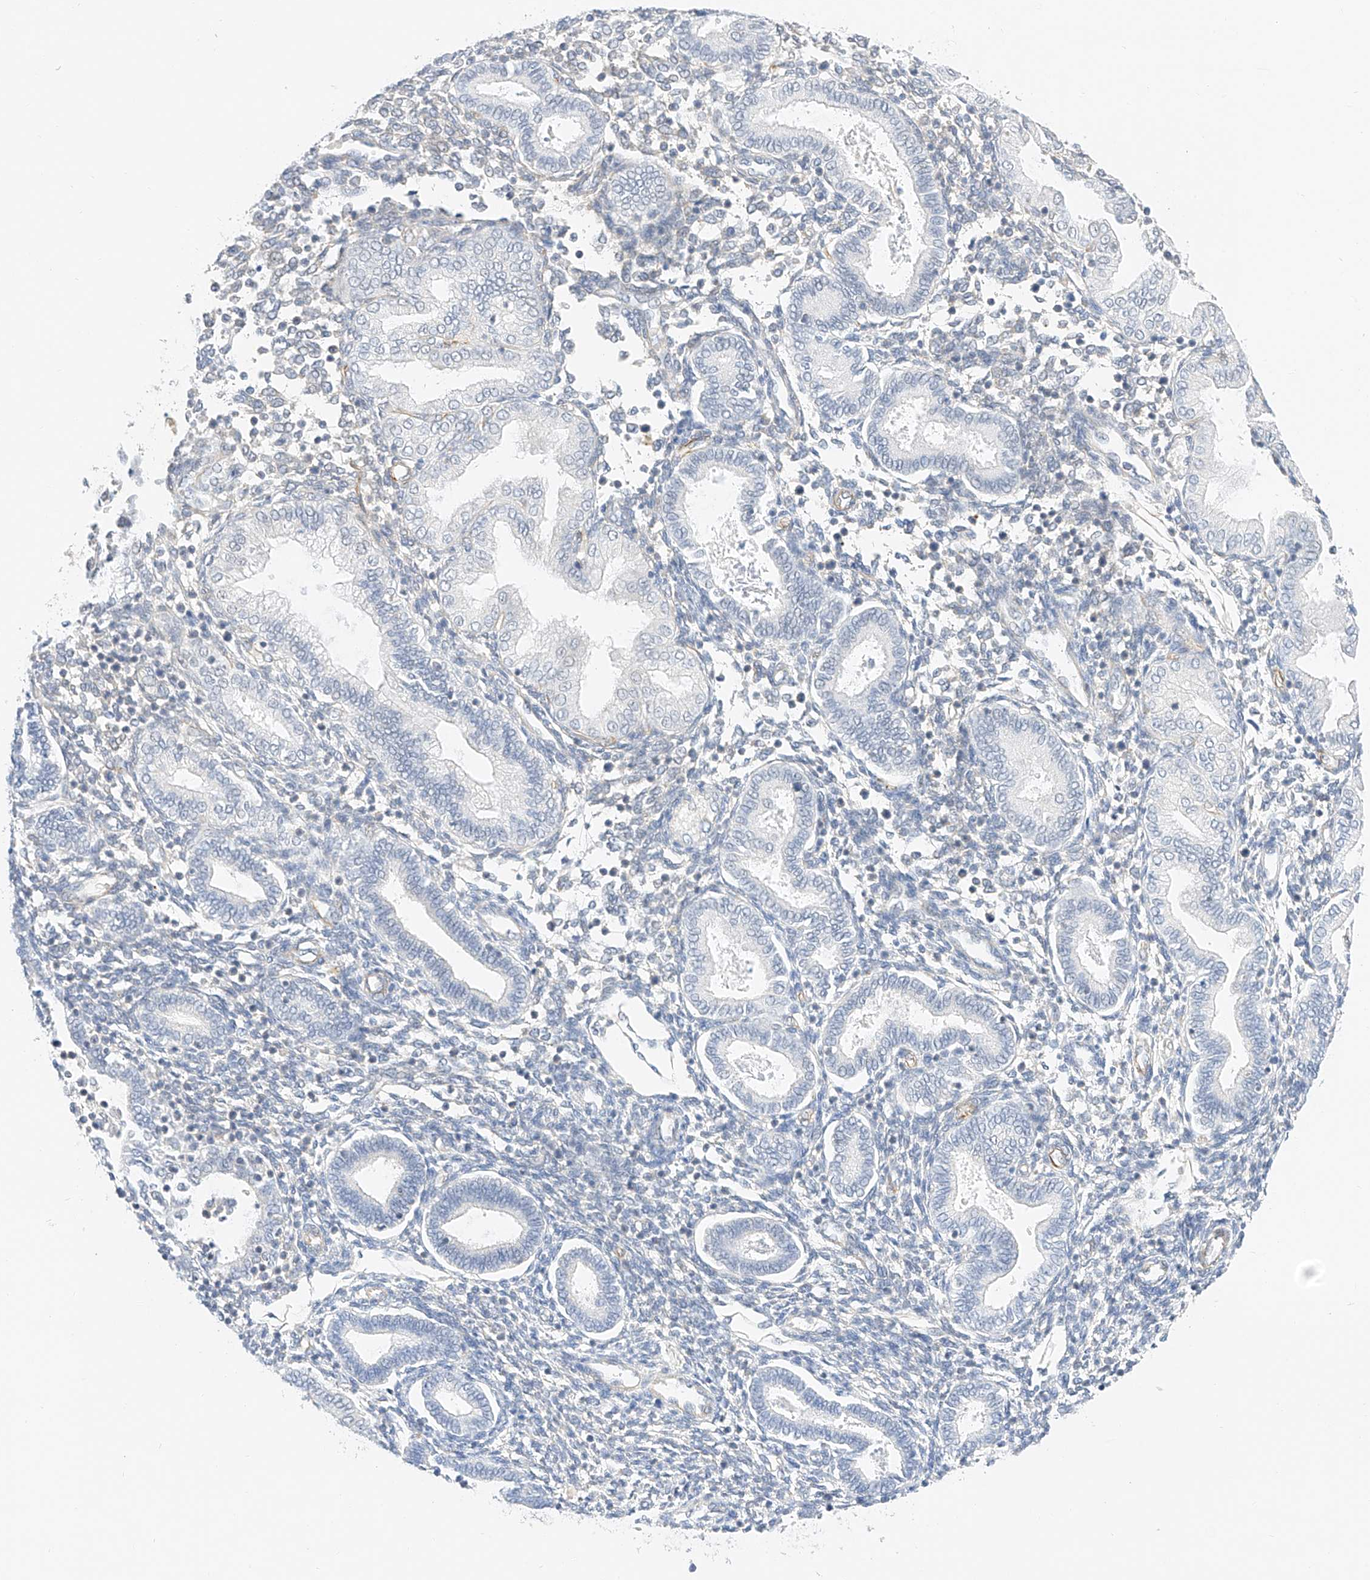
{"staining": {"intensity": "negative", "quantity": "none", "location": "none"}, "tissue": "endometrium", "cell_type": "Cells in endometrial stroma", "image_type": "normal", "snomed": [{"axis": "morphology", "description": "Normal tissue, NOS"}, {"axis": "topography", "description": "Endometrium"}], "caption": "Immunohistochemistry micrograph of normal endometrium: human endometrium stained with DAB displays no significant protein staining in cells in endometrial stroma. (DAB (3,3'-diaminobenzidine) immunohistochemistry, high magnification).", "gene": "CDCP2", "patient": {"sex": "female", "age": 53}}